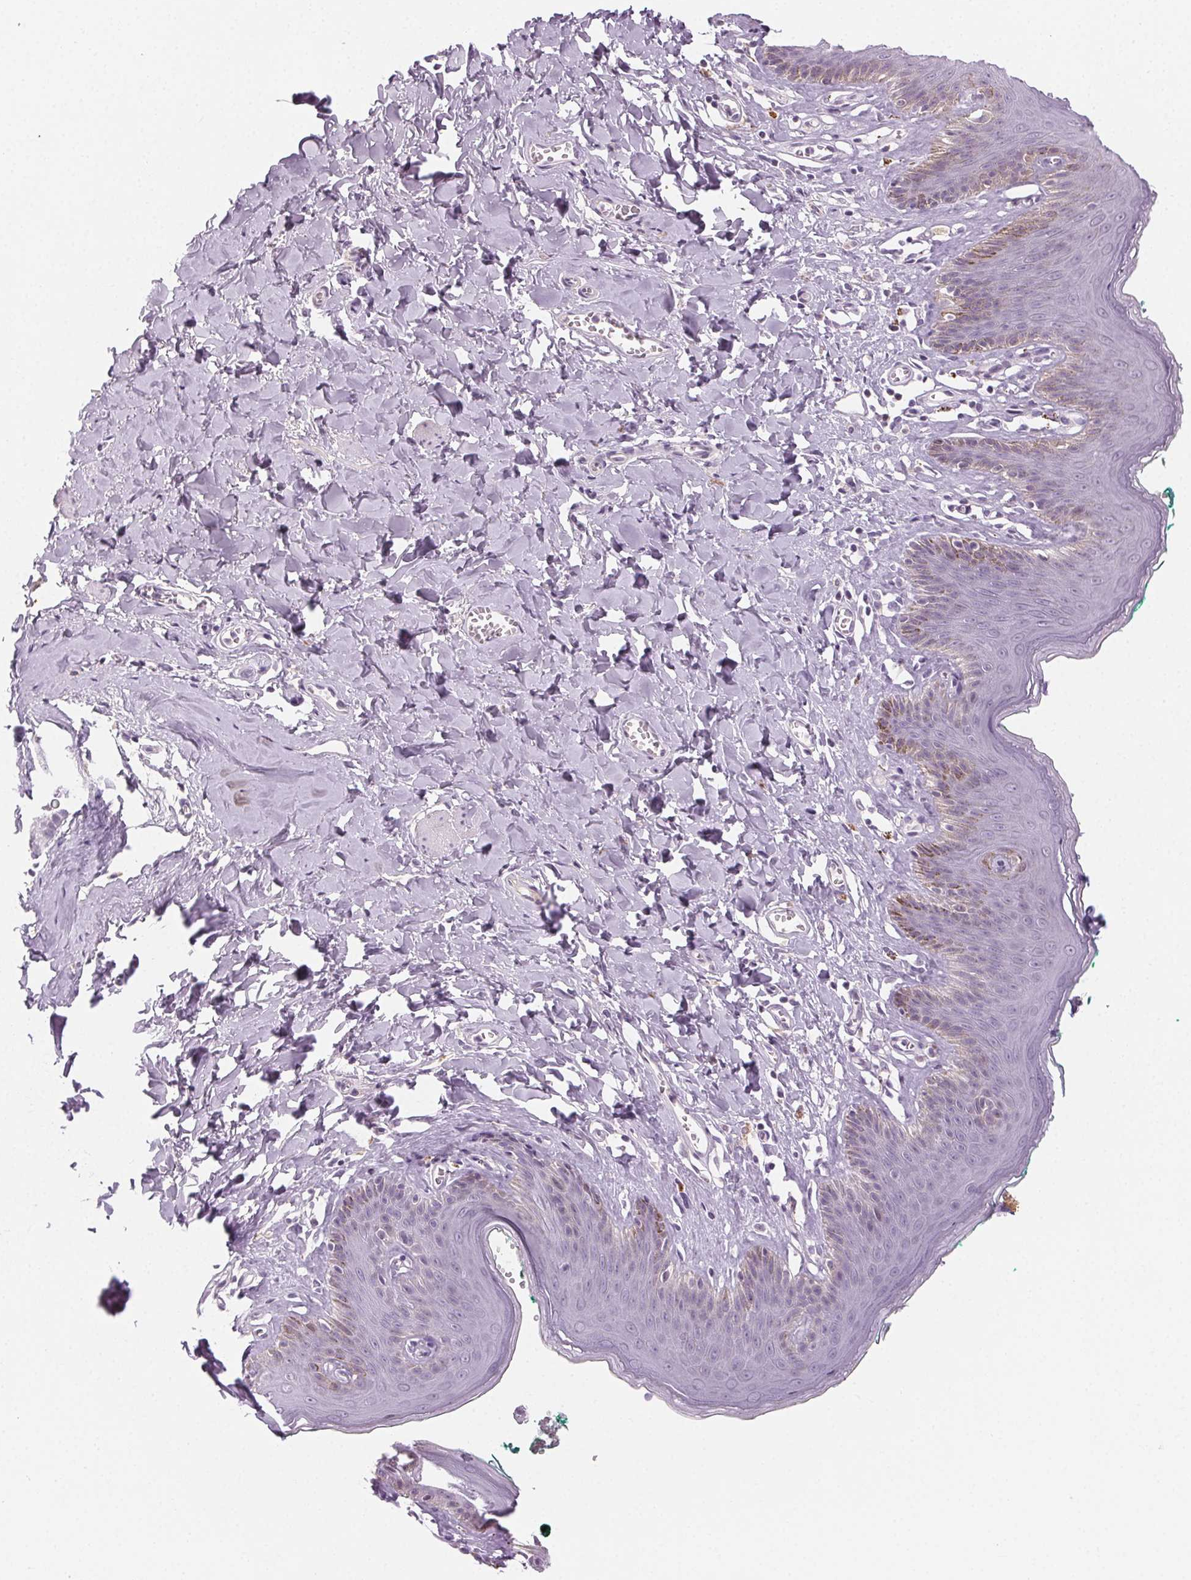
{"staining": {"intensity": "weak", "quantity": "<25%", "location": "cytoplasmic/membranous"}, "tissue": "skin", "cell_type": "Epidermal cells", "image_type": "normal", "snomed": [{"axis": "morphology", "description": "Normal tissue, NOS"}, {"axis": "topography", "description": "Vulva"}, {"axis": "topography", "description": "Peripheral nerve tissue"}], "caption": "IHC micrograph of benign human skin stained for a protein (brown), which displays no positivity in epidermal cells.", "gene": "HSF5", "patient": {"sex": "female", "age": 66}}